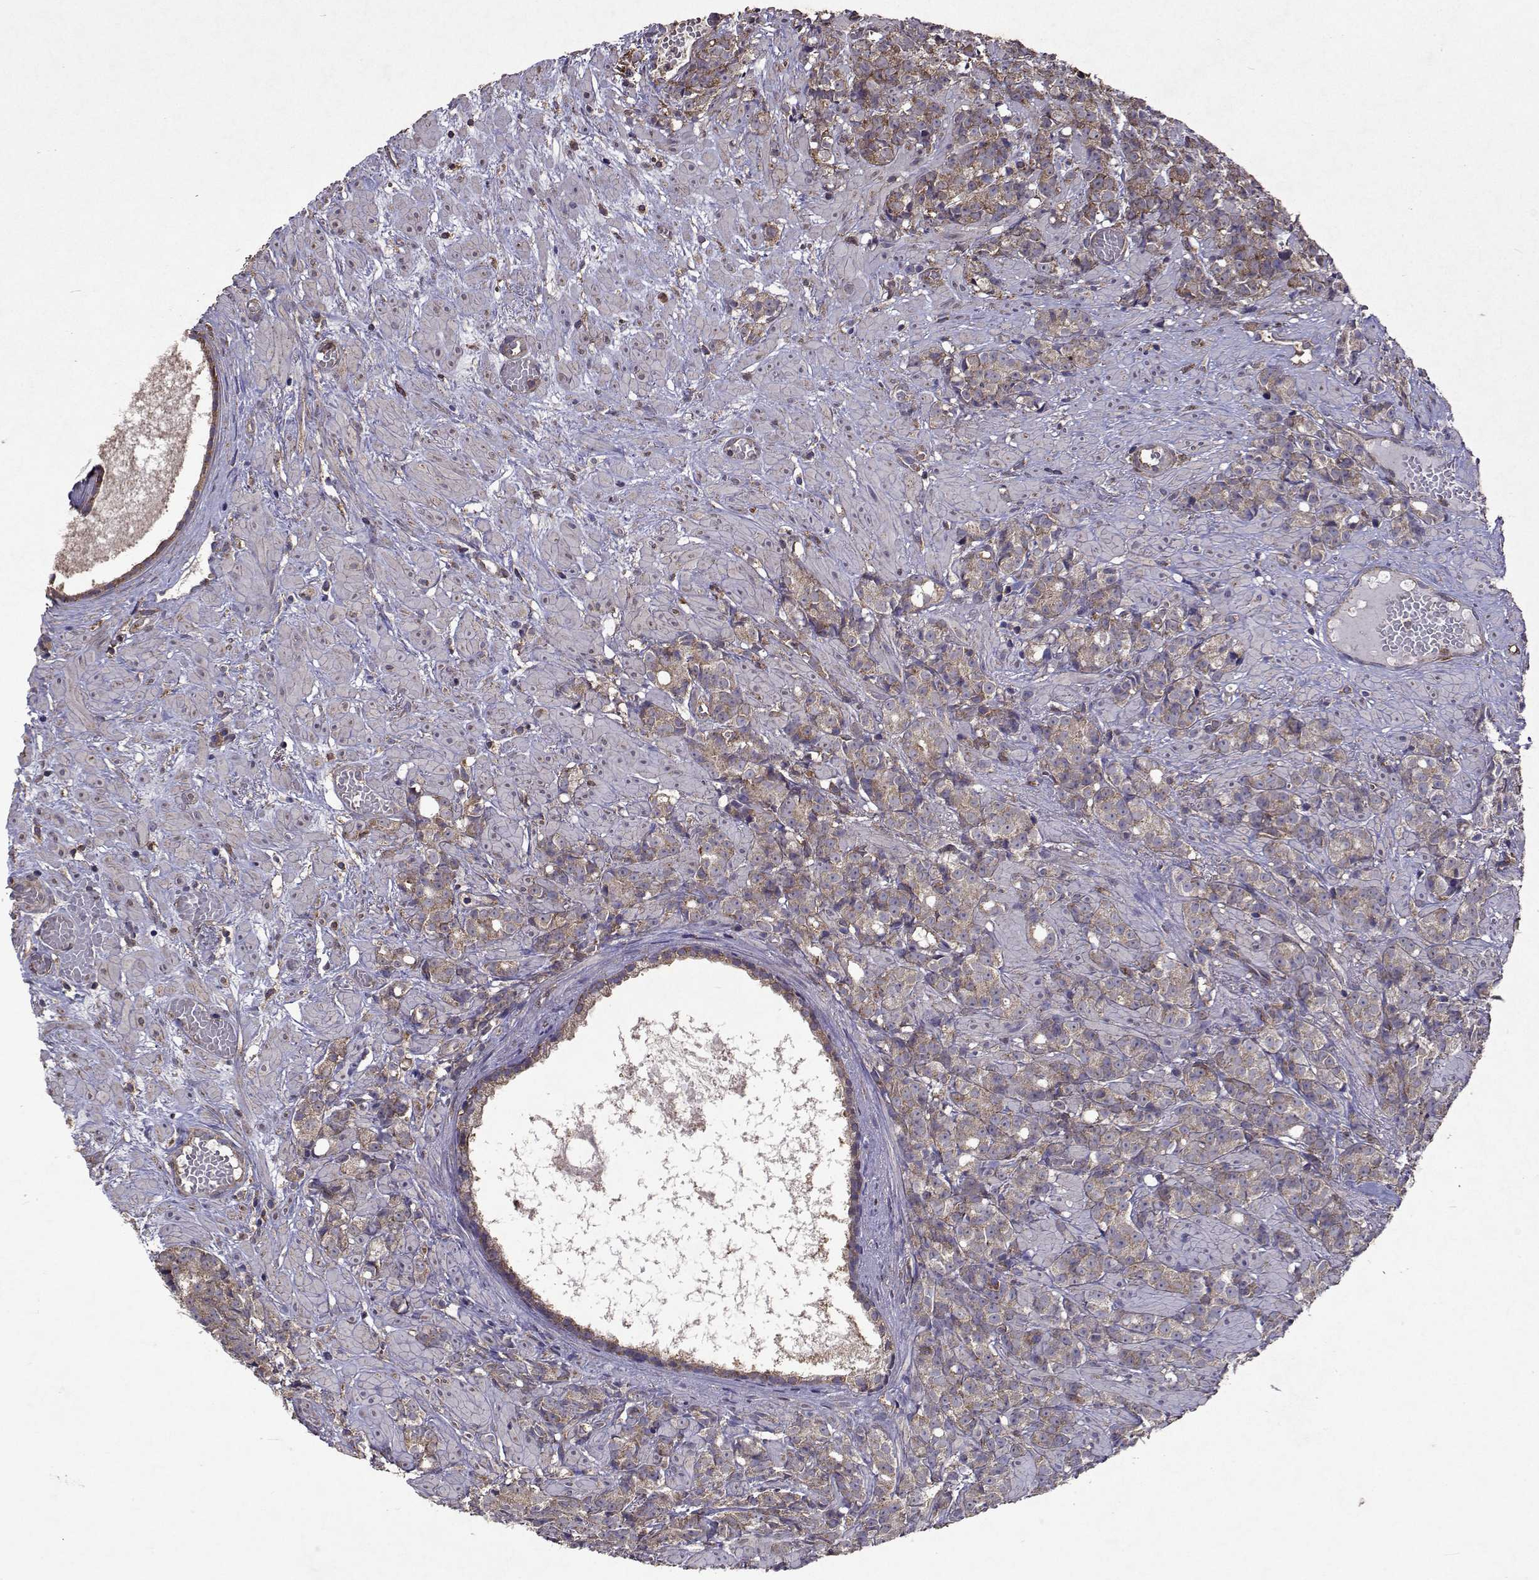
{"staining": {"intensity": "weak", "quantity": ">75%", "location": "cytoplasmic/membranous"}, "tissue": "prostate cancer", "cell_type": "Tumor cells", "image_type": "cancer", "snomed": [{"axis": "morphology", "description": "Adenocarcinoma, High grade"}, {"axis": "topography", "description": "Prostate"}], "caption": "This histopathology image displays IHC staining of high-grade adenocarcinoma (prostate), with low weak cytoplasmic/membranous expression in about >75% of tumor cells.", "gene": "TARBP2", "patient": {"sex": "male", "age": 81}}